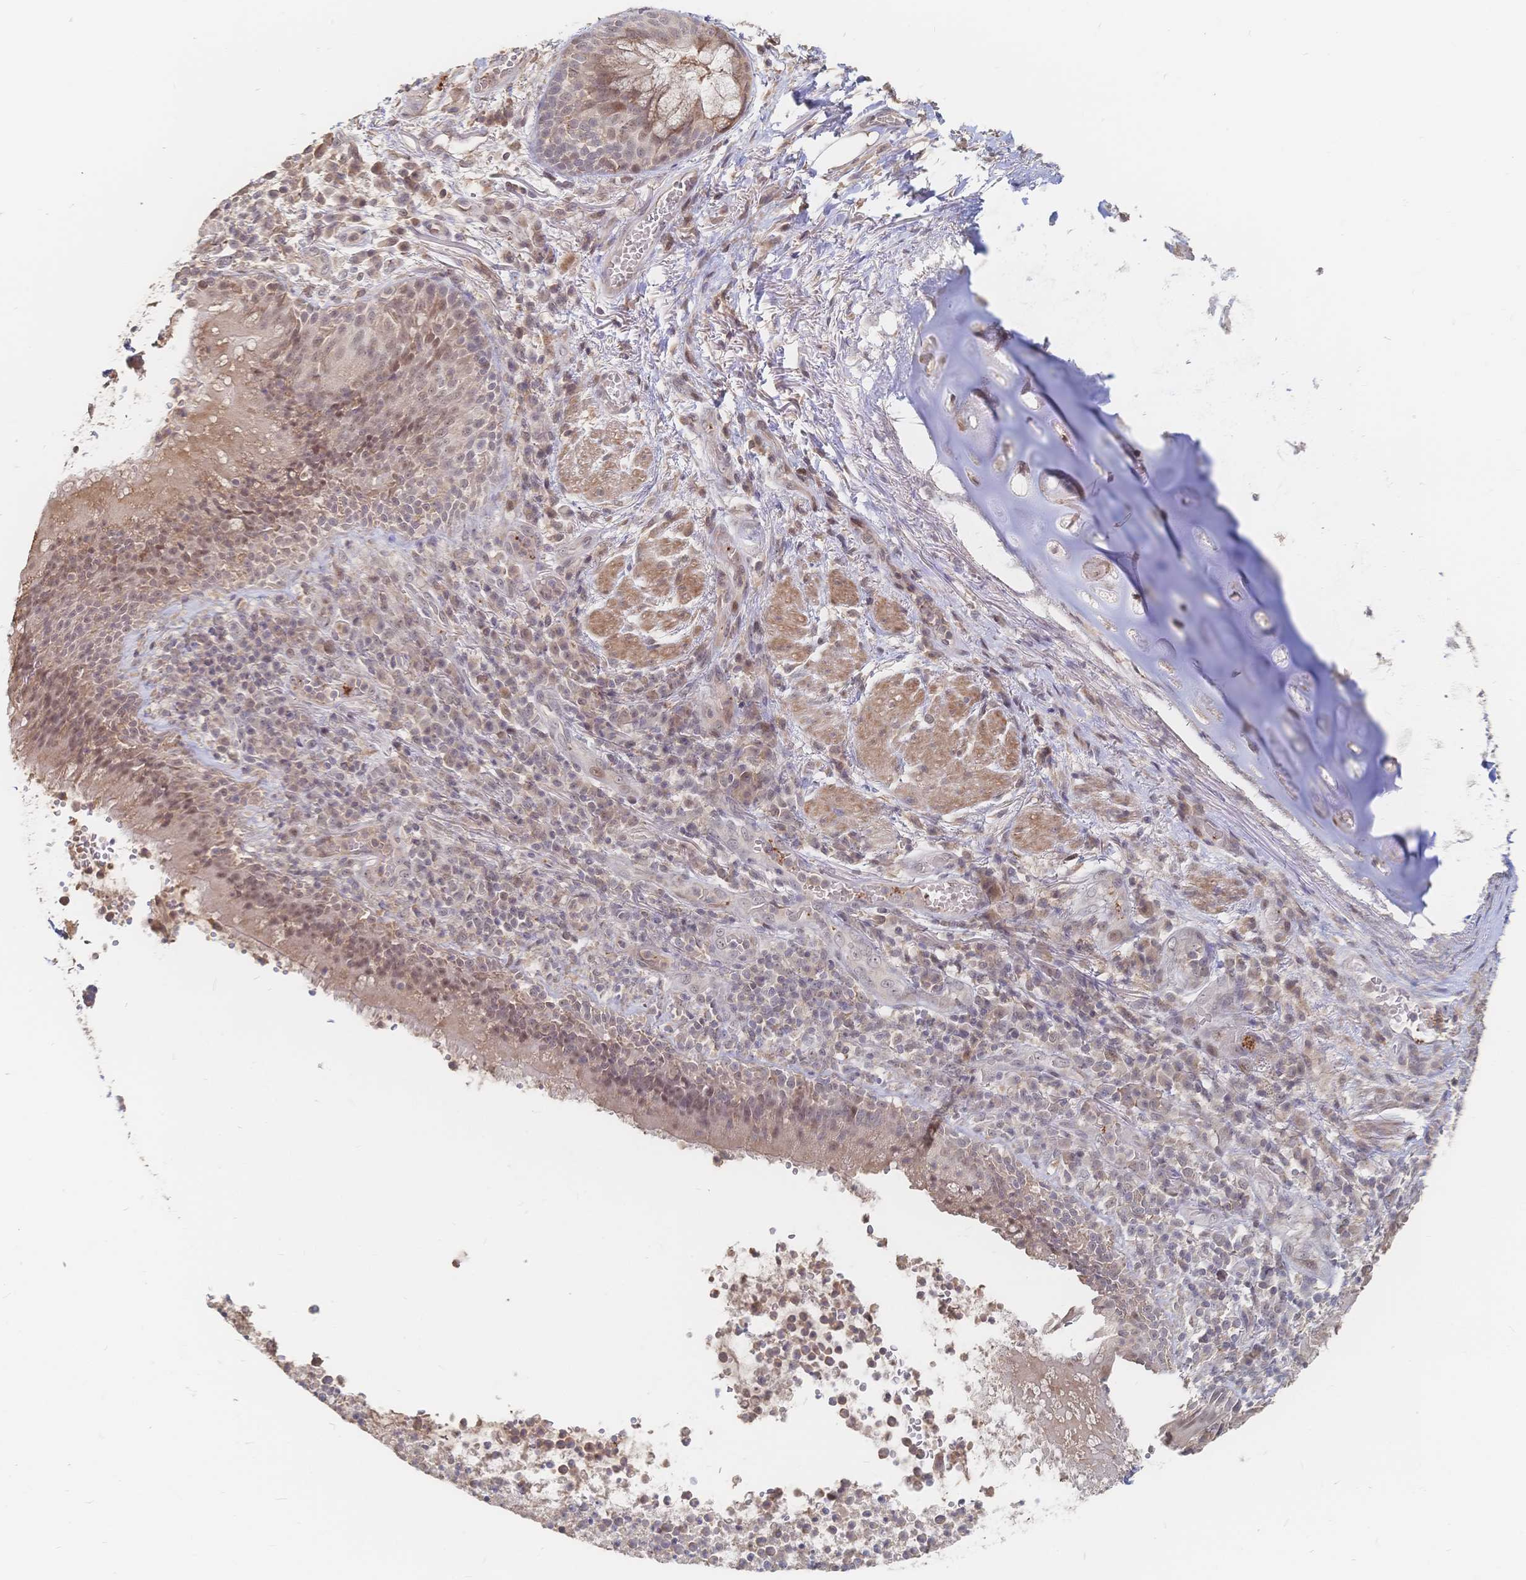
{"staining": {"intensity": "weak", "quantity": ">75%", "location": "cytoplasmic/membranous,nuclear"}, "tissue": "bronchus", "cell_type": "Respiratory epithelial cells", "image_type": "normal", "snomed": [{"axis": "morphology", "description": "Normal tissue, NOS"}, {"axis": "topography", "description": "Lymph node"}, {"axis": "topography", "description": "Bronchus"}], "caption": "This is an image of immunohistochemistry staining of benign bronchus, which shows weak expression in the cytoplasmic/membranous,nuclear of respiratory epithelial cells.", "gene": "LRP5", "patient": {"sex": "male", "age": 56}}